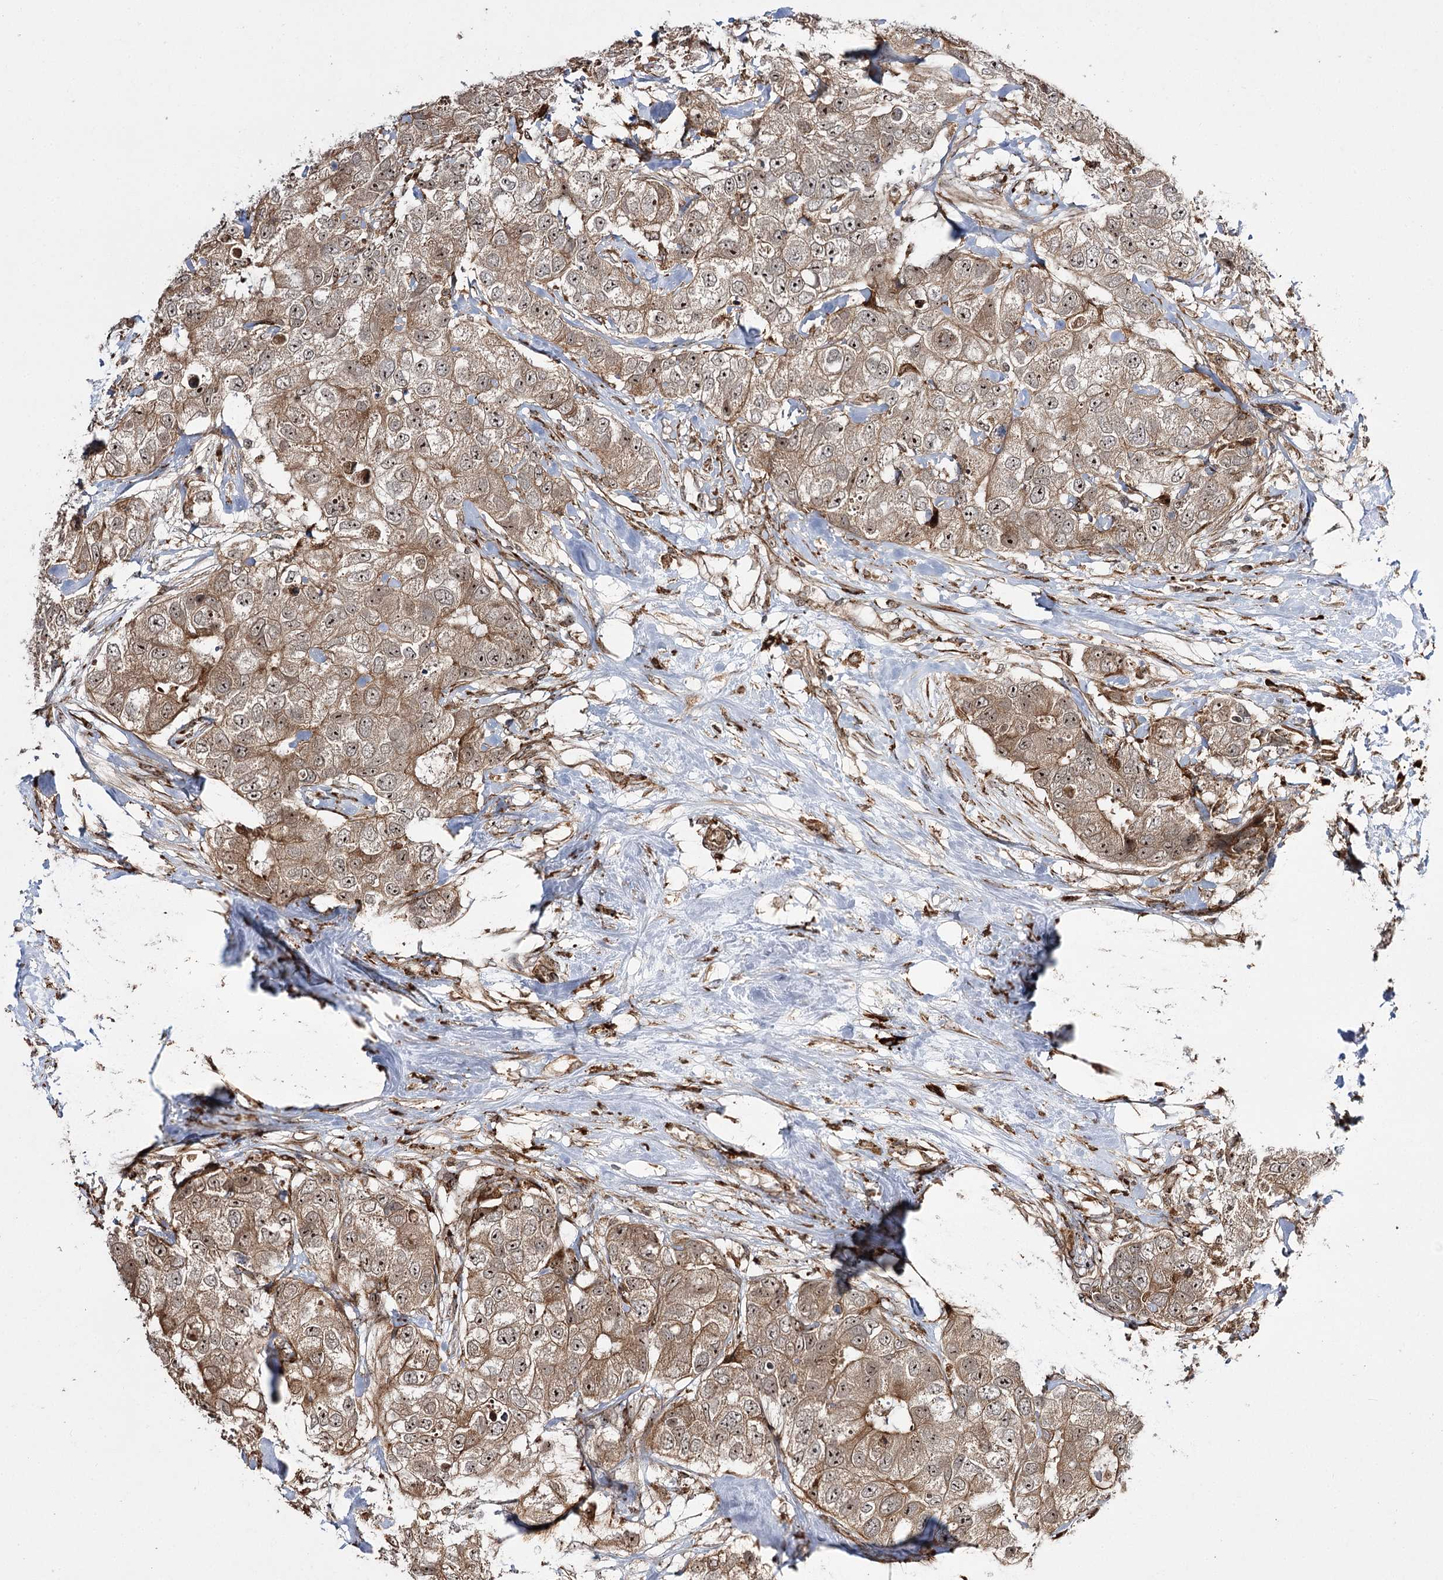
{"staining": {"intensity": "moderate", "quantity": ">75%", "location": "cytoplasmic/membranous,nuclear"}, "tissue": "breast cancer", "cell_type": "Tumor cells", "image_type": "cancer", "snomed": [{"axis": "morphology", "description": "Duct carcinoma"}, {"axis": "topography", "description": "Breast"}], "caption": "Breast cancer (intraductal carcinoma) tissue displays moderate cytoplasmic/membranous and nuclear expression in about >75% of tumor cells", "gene": "FANCL", "patient": {"sex": "female", "age": 62}}